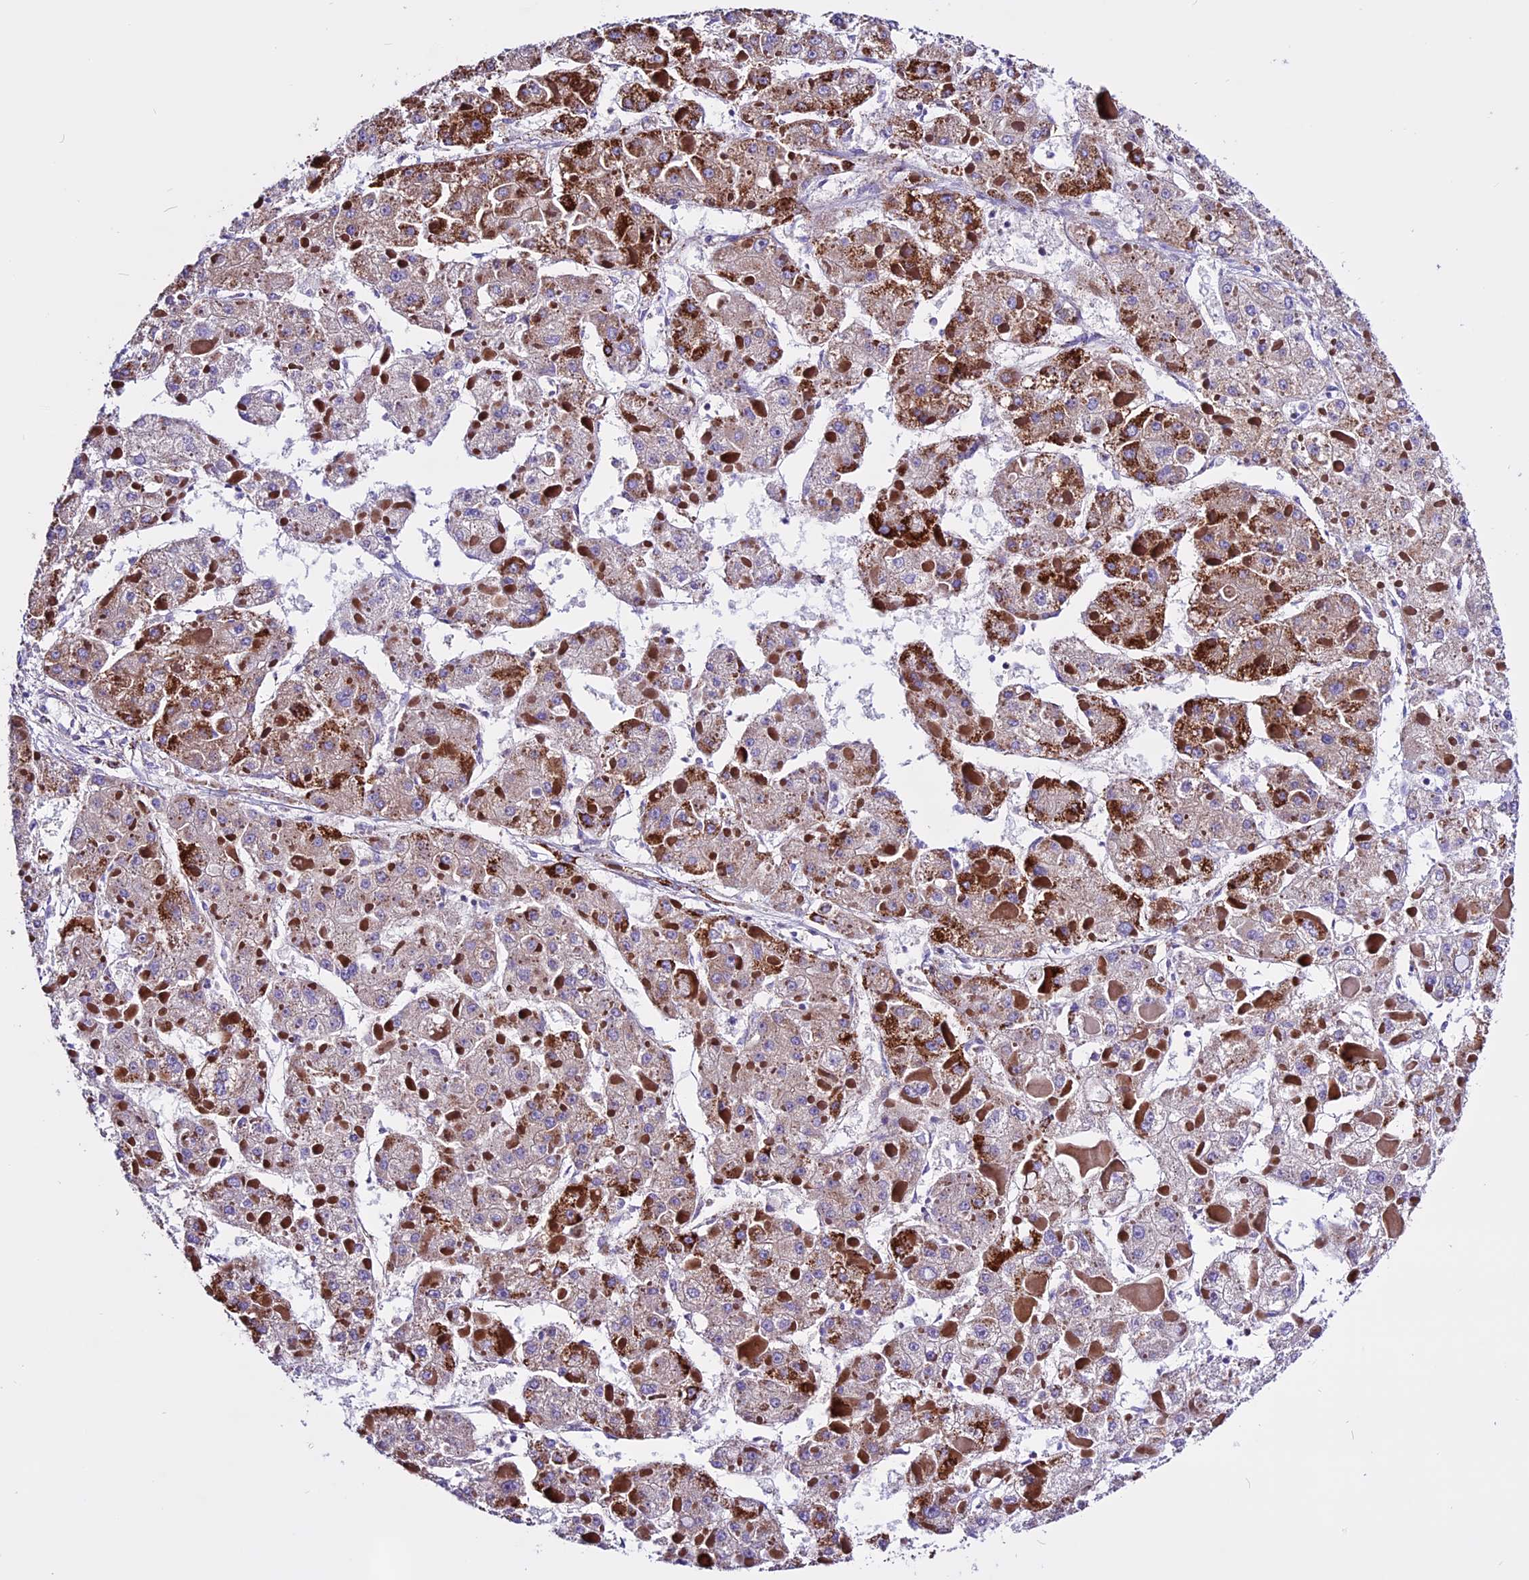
{"staining": {"intensity": "strong", "quantity": "25%-75%", "location": "cytoplasmic/membranous"}, "tissue": "liver cancer", "cell_type": "Tumor cells", "image_type": "cancer", "snomed": [{"axis": "morphology", "description": "Carcinoma, Hepatocellular, NOS"}, {"axis": "topography", "description": "Liver"}], "caption": "A high-resolution photomicrograph shows IHC staining of liver hepatocellular carcinoma, which demonstrates strong cytoplasmic/membranous staining in about 25%-75% of tumor cells.", "gene": "CX3CL1", "patient": {"sex": "female", "age": 73}}